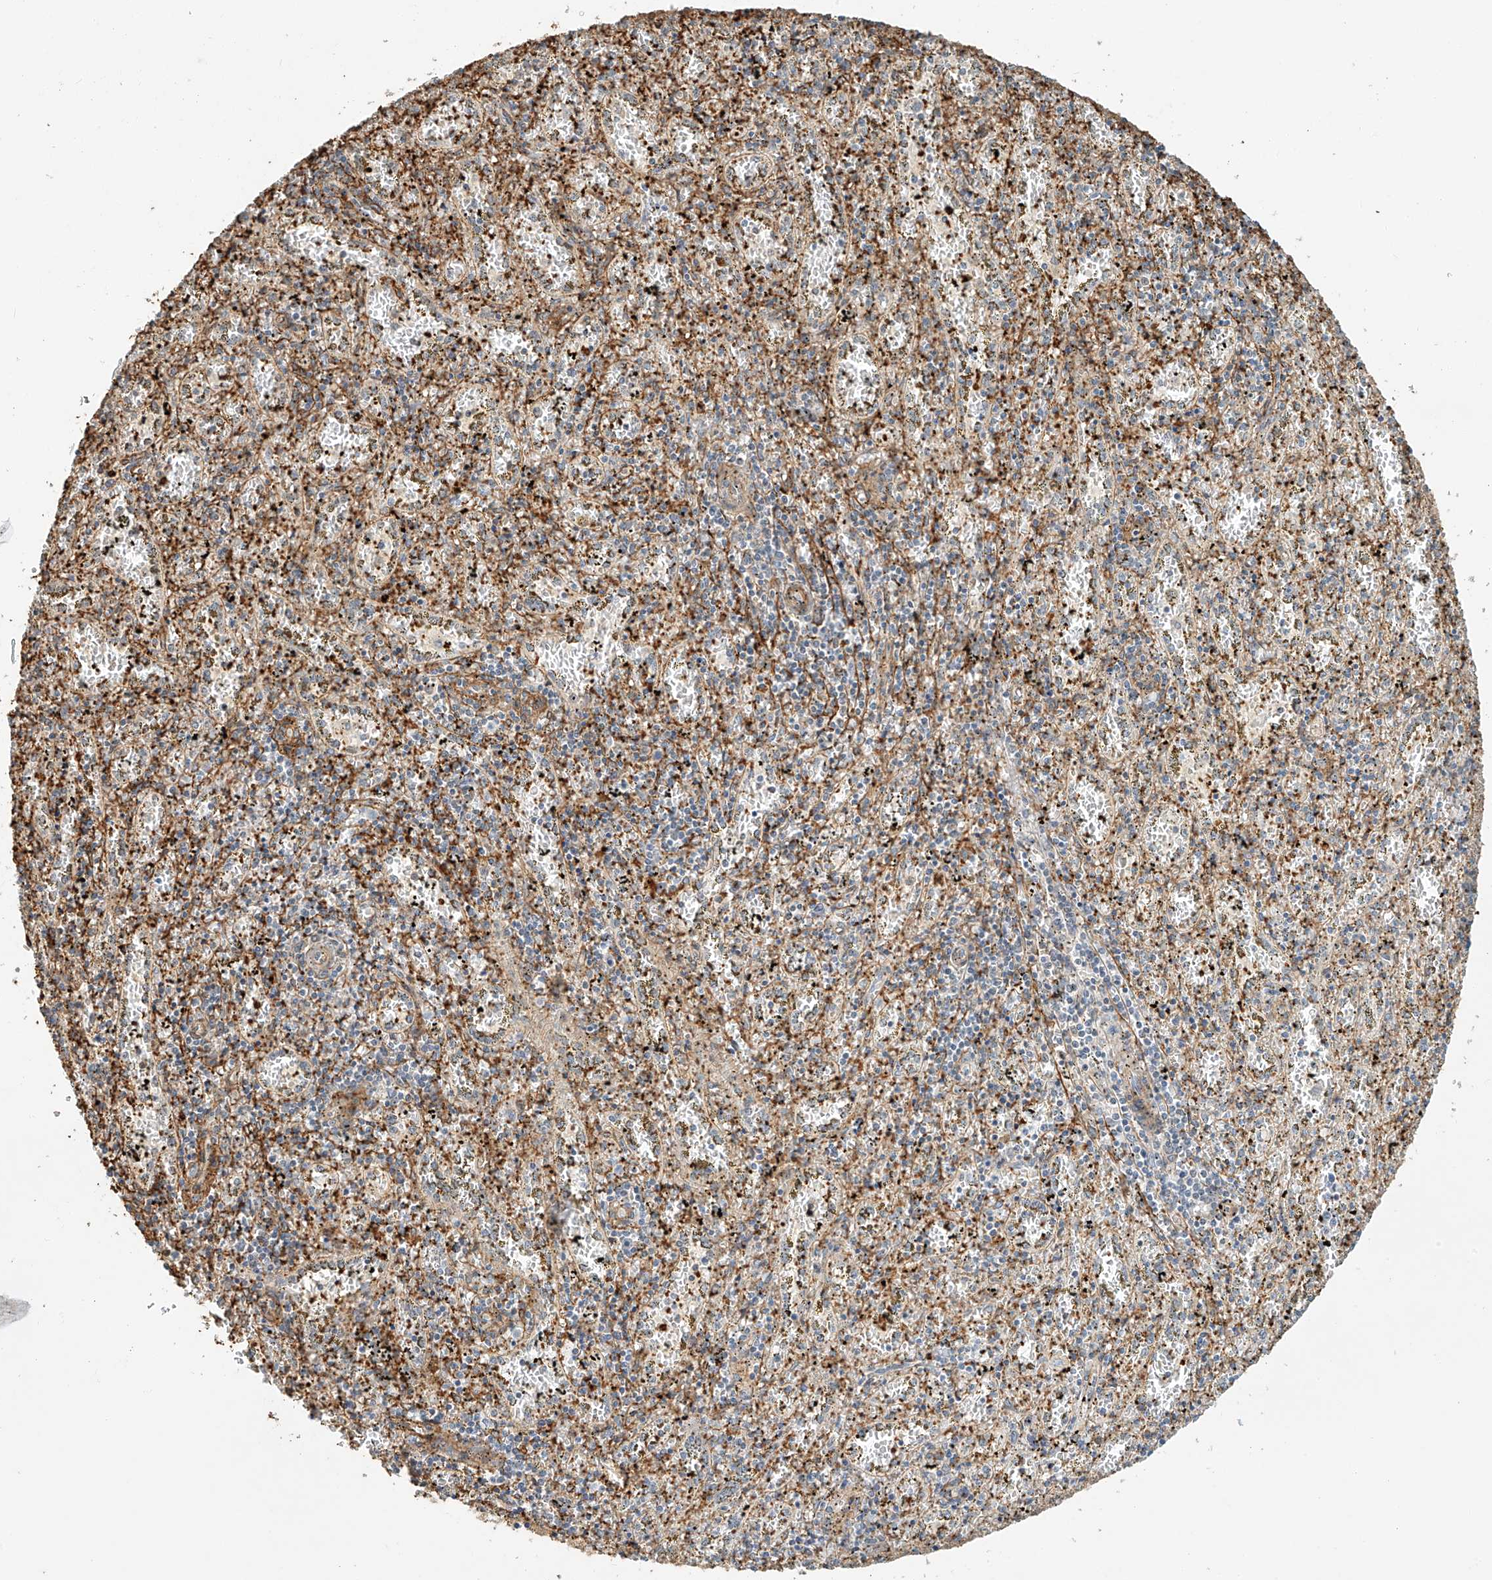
{"staining": {"intensity": "negative", "quantity": "none", "location": "none"}, "tissue": "spleen", "cell_type": "Cells in red pulp", "image_type": "normal", "snomed": [{"axis": "morphology", "description": "Normal tissue, NOS"}, {"axis": "topography", "description": "Spleen"}], "caption": "Protein analysis of unremarkable spleen reveals no significant expression in cells in red pulp. (Immunohistochemistry, brightfield microscopy, high magnification).", "gene": "CSMD3", "patient": {"sex": "male", "age": 11}}